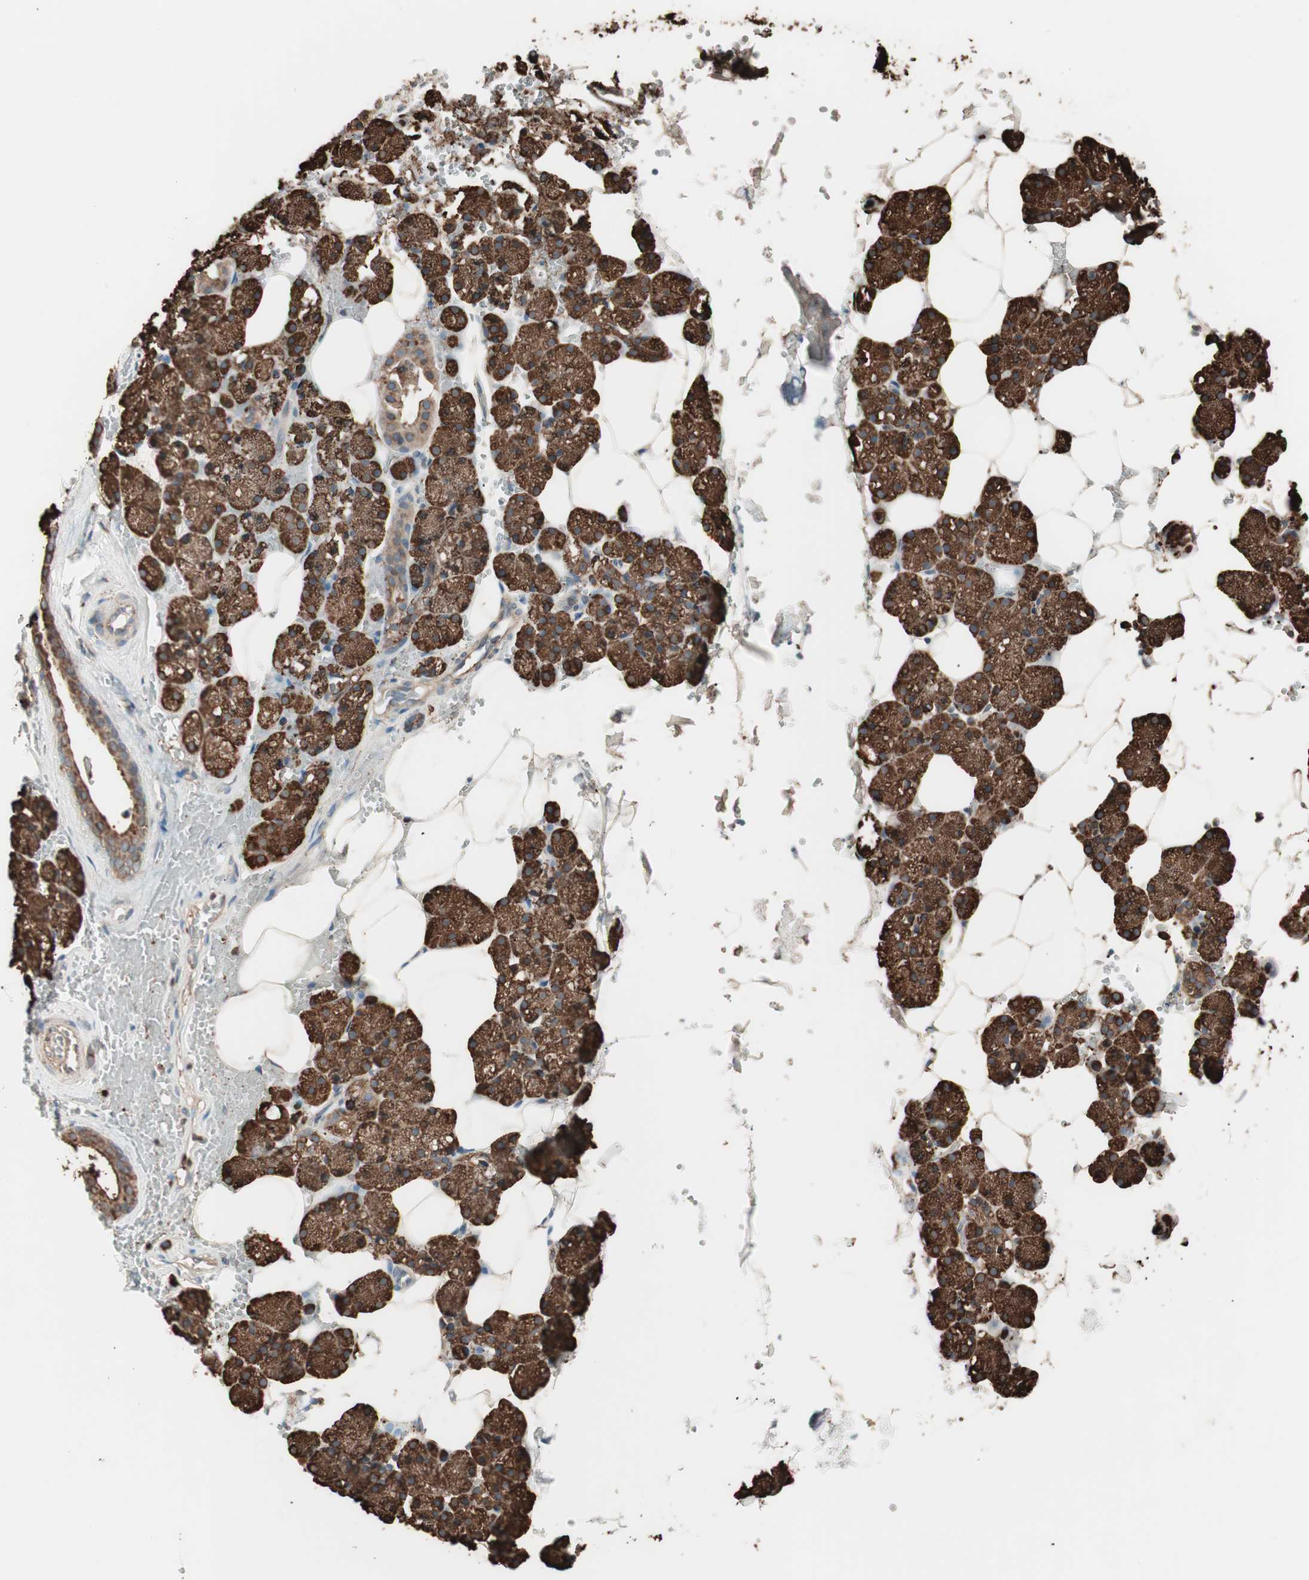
{"staining": {"intensity": "strong", "quantity": ">75%", "location": "cytoplasmic/membranous"}, "tissue": "salivary gland", "cell_type": "Glandular cells", "image_type": "normal", "snomed": [{"axis": "morphology", "description": "Normal tissue, NOS"}, {"axis": "topography", "description": "Salivary gland"}], "caption": "A high amount of strong cytoplasmic/membranous staining is identified in approximately >75% of glandular cells in benign salivary gland.", "gene": "VEGFA", "patient": {"sex": "male", "age": 62}}